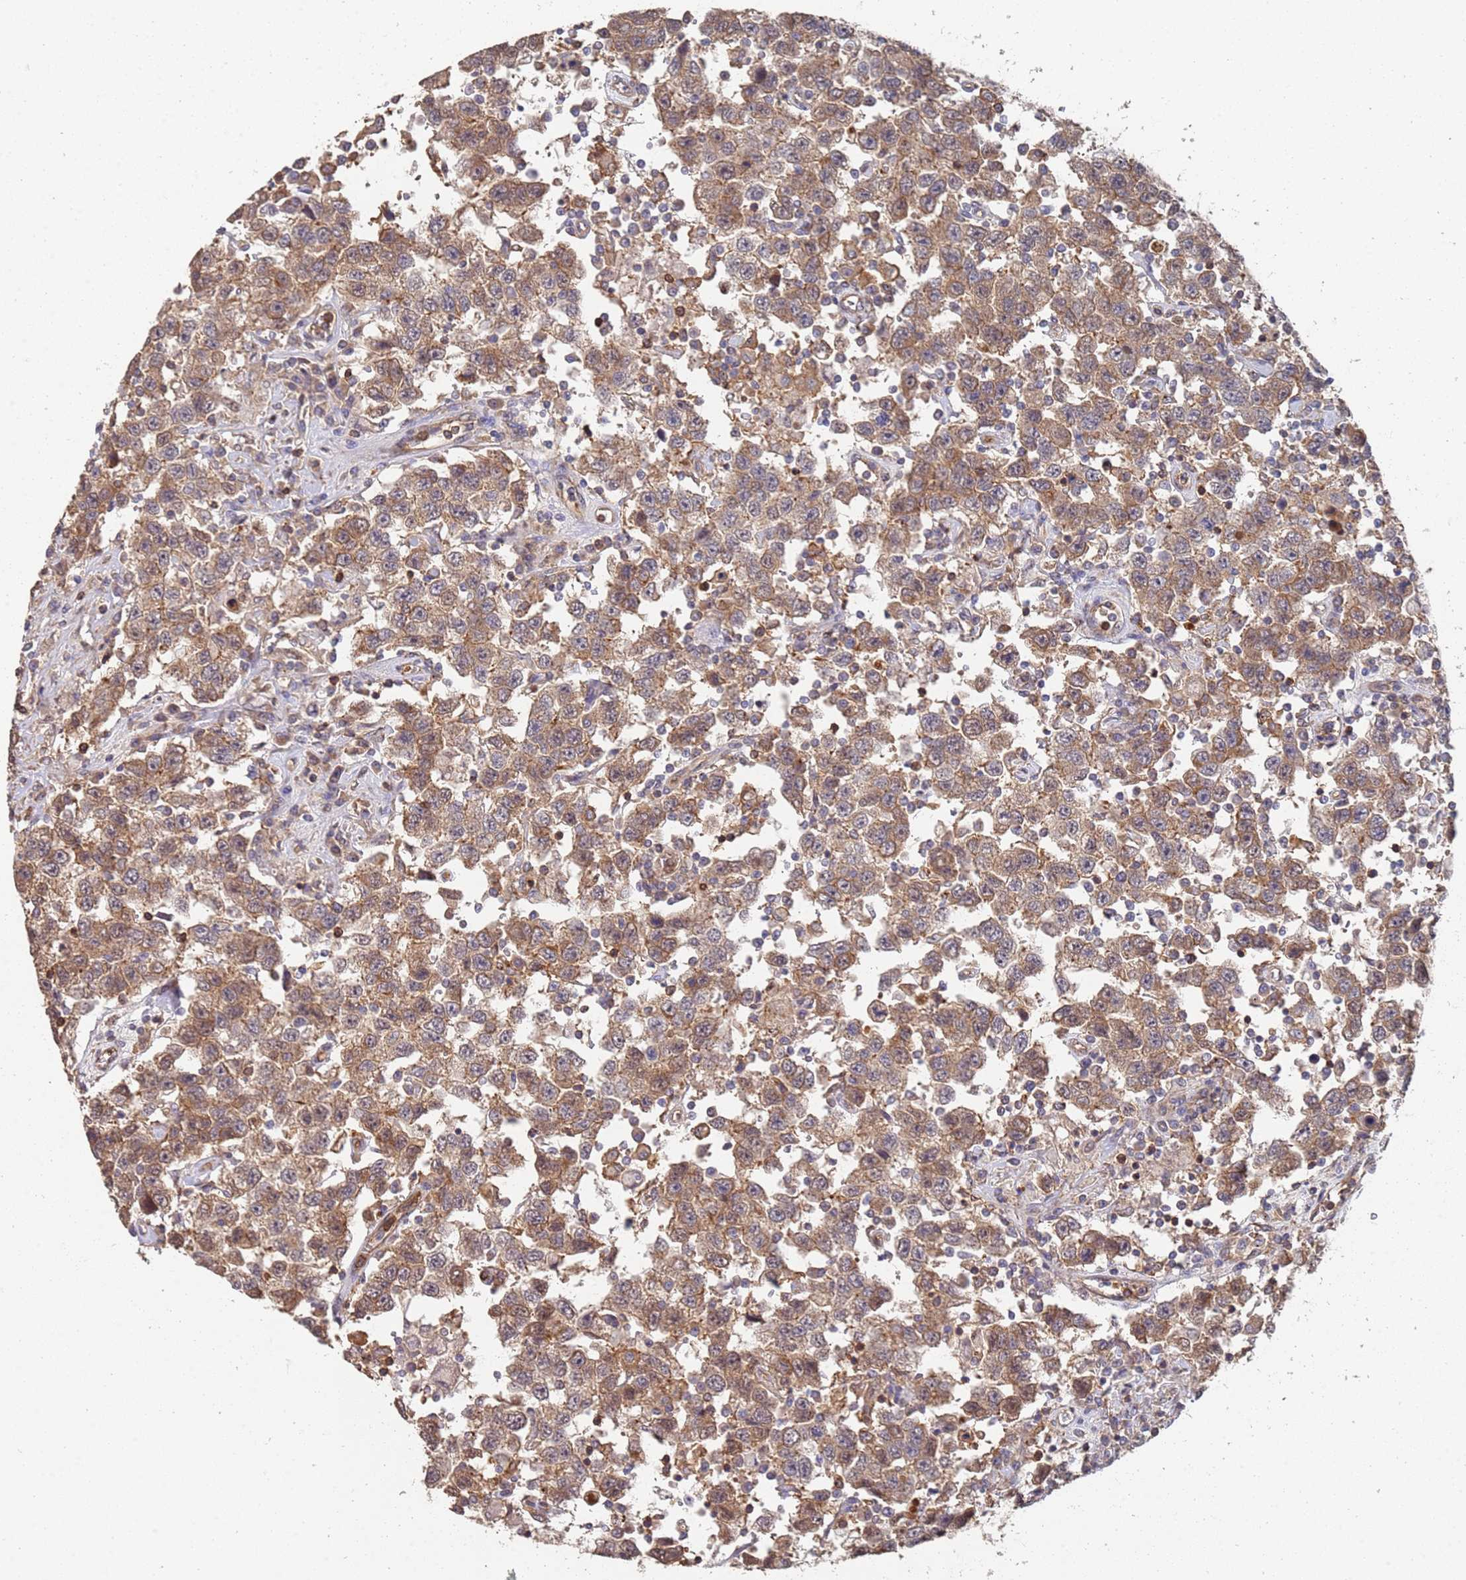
{"staining": {"intensity": "moderate", "quantity": ">75%", "location": "cytoplasmic/membranous"}, "tissue": "testis cancer", "cell_type": "Tumor cells", "image_type": "cancer", "snomed": [{"axis": "morphology", "description": "Seminoma, NOS"}, {"axis": "topography", "description": "Testis"}], "caption": "Protein analysis of testis seminoma tissue displays moderate cytoplasmic/membranous staining in about >75% of tumor cells.", "gene": "ABCB6", "patient": {"sex": "male", "age": 41}}